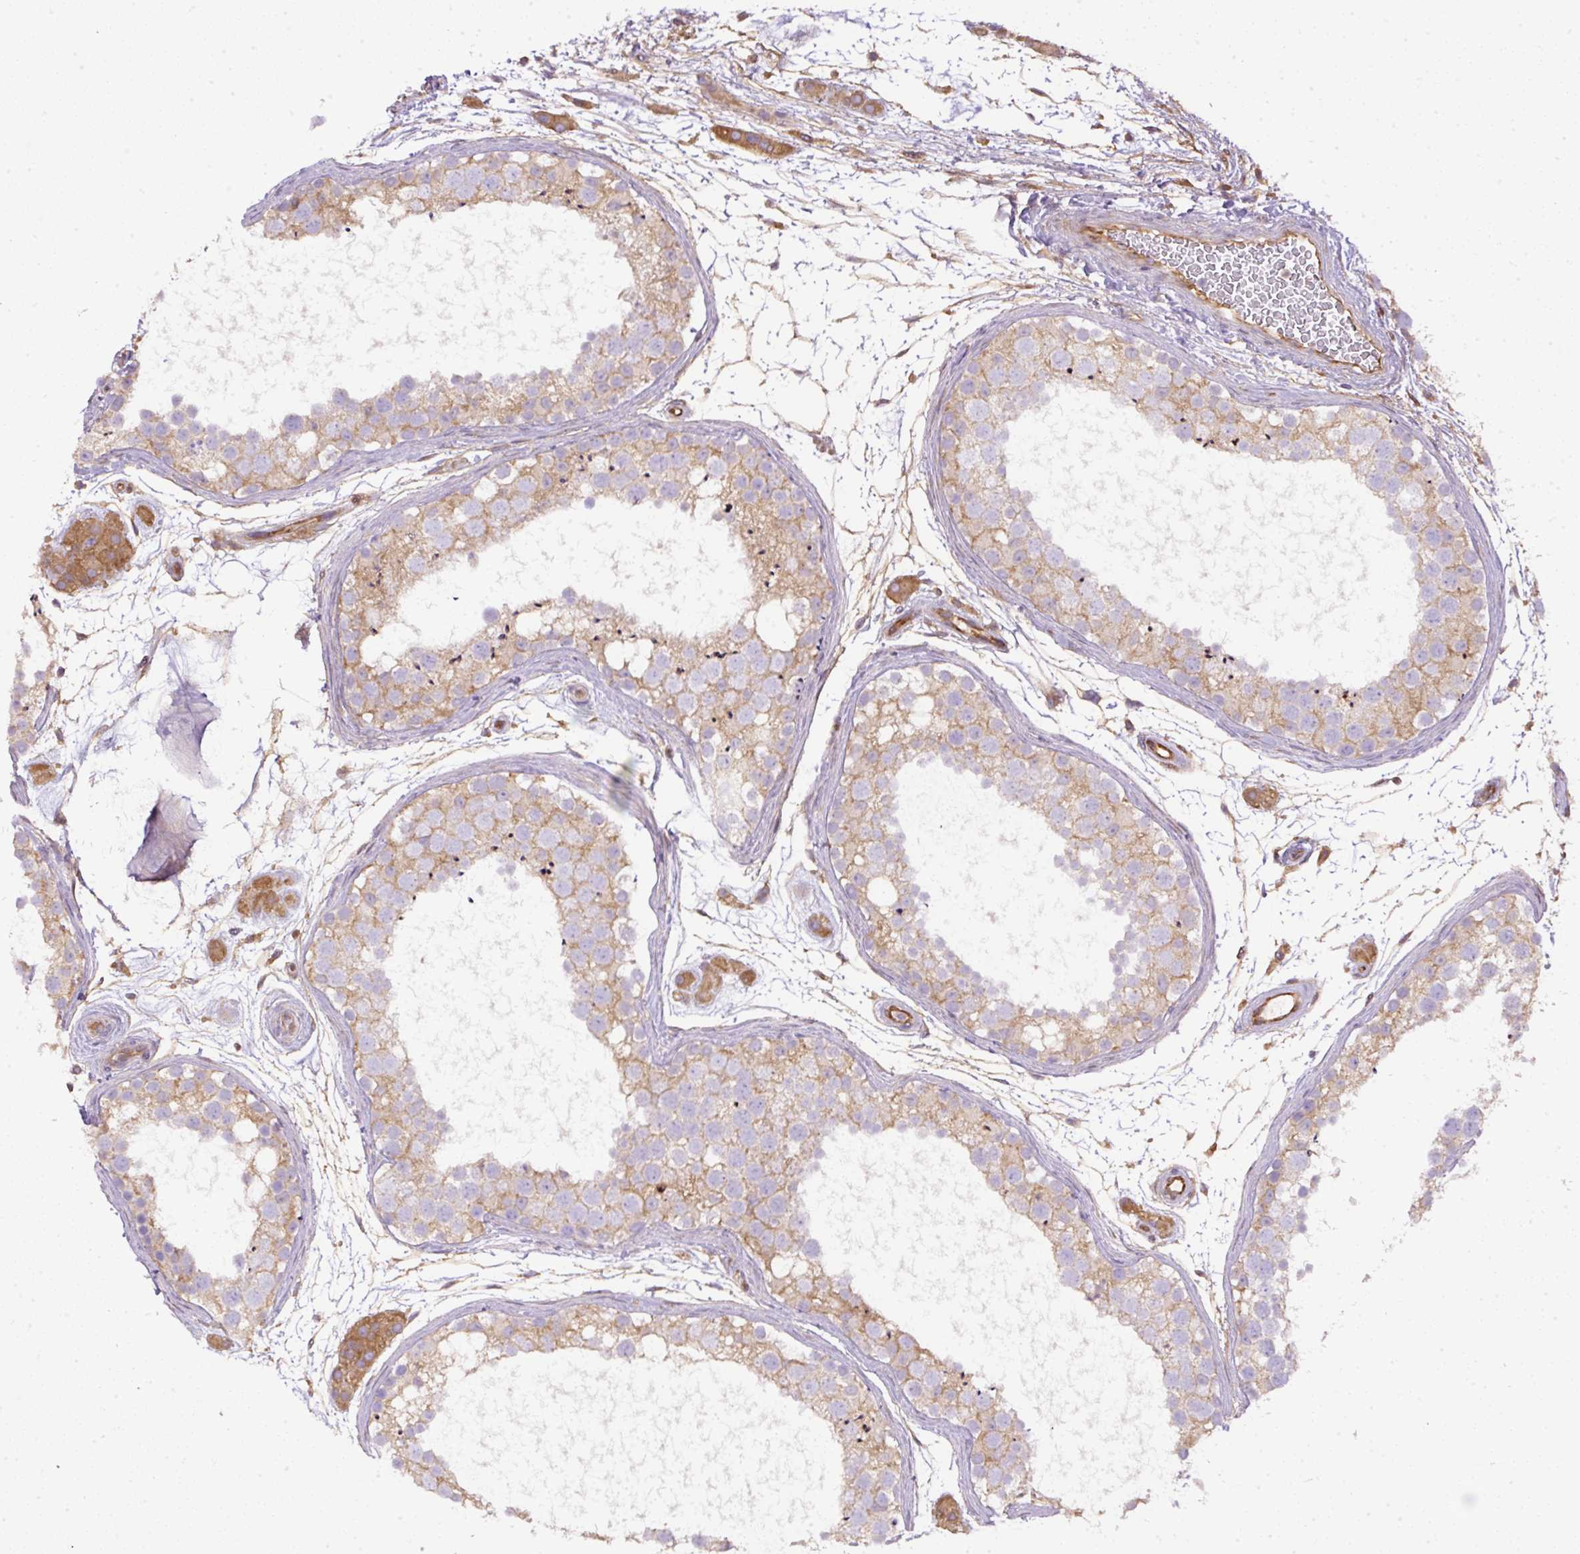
{"staining": {"intensity": "weak", "quantity": "25%-75%", "location": "cytoplasmic/membranous"}, "tissue": "testis", "cell_type": "Cells in seminiferous ducts", "image_type": "normal", "snomed": [{"axis": "morphology", "description": "Normal tissue, NOS"}, {"axis": "topography", "description": "Testis"}], "caption": "About 25%-75% of cells in seminiferous ducts in benign human testis demonstrate weak cytoplasmic/membranous protein expression as visualized by brown immunohistochemical staining.", "gene": "DAPK1", "patient": {"sex": "male", "age": 41}}